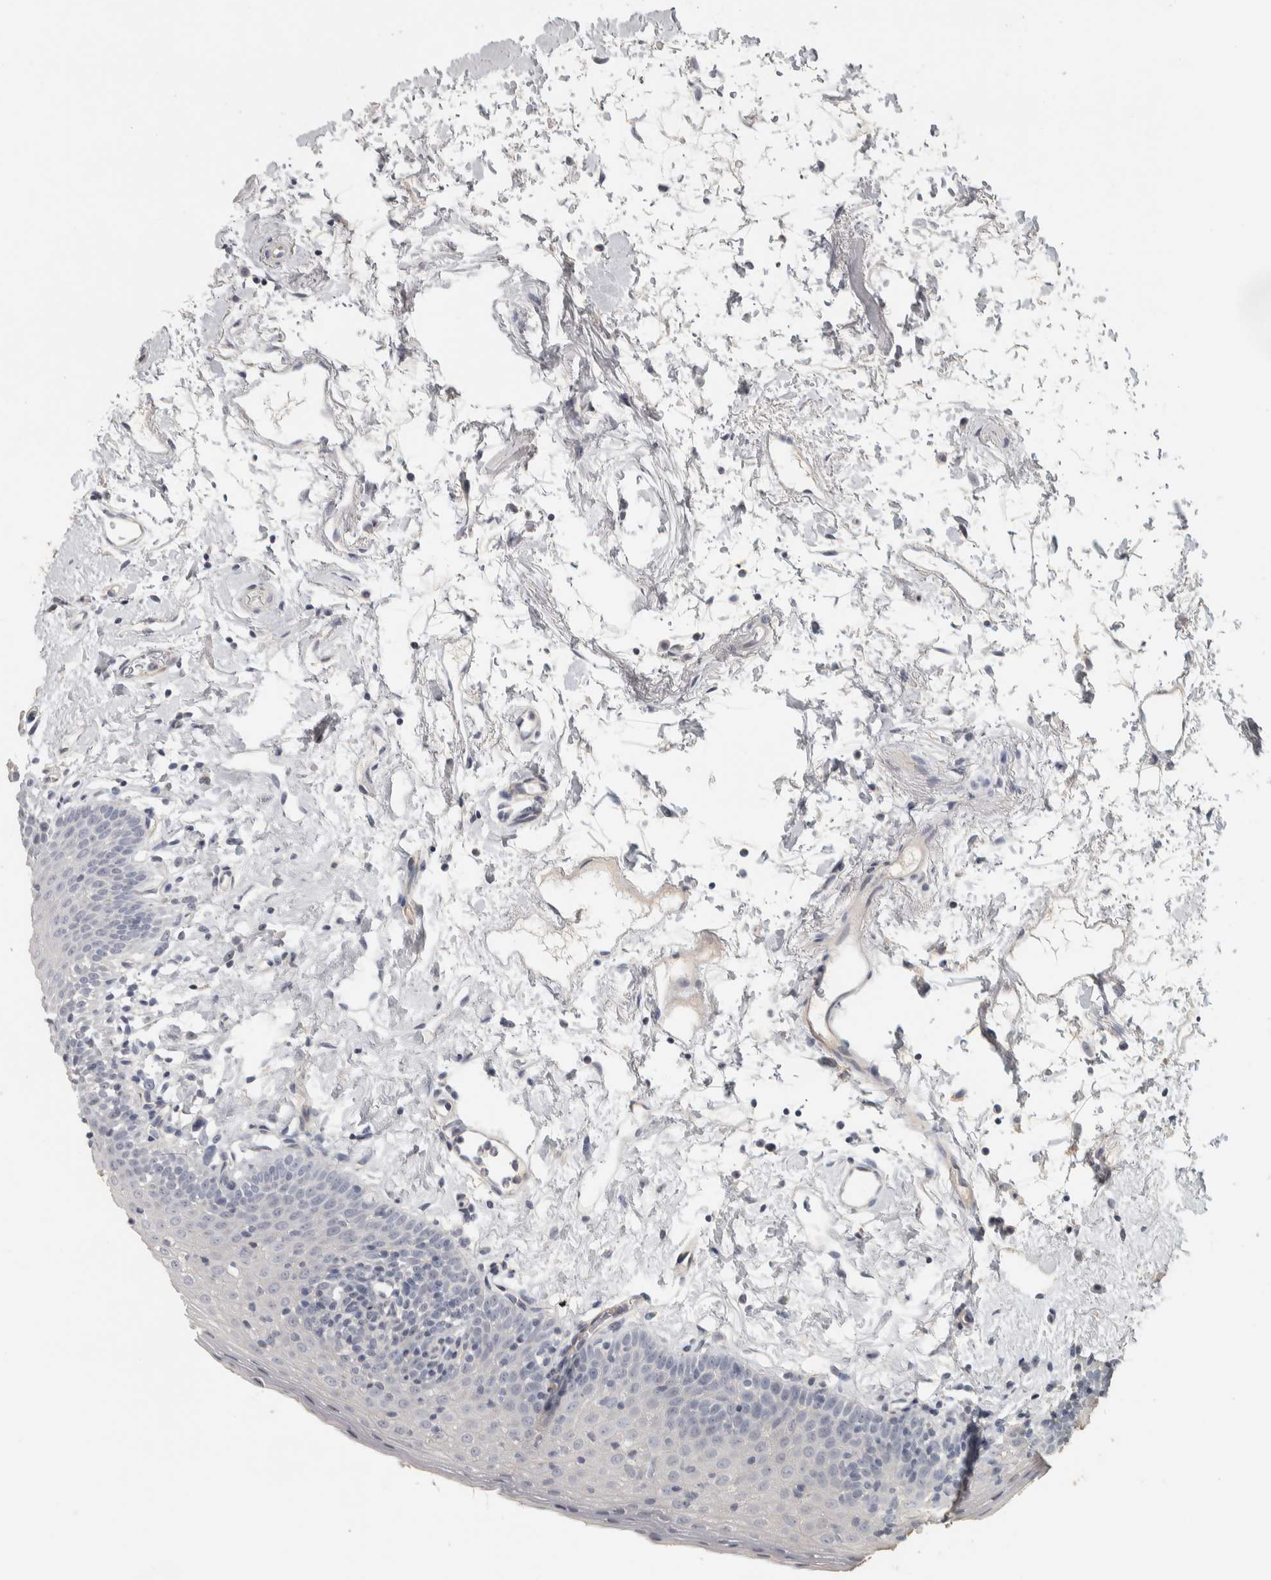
{"staining": {"intensity": "negative", "quantity": "none", "location": "none"}, "tissue": "oral mucosa", "cell_type": "Squamous epithelial cells", "image_type": "normal", "snomed": [{"axis": "morphology", "description": "Normal tissue, NOS"}, {"axis": "topography", "description": "Oral tissue"}], "caption": "Immunohistochemical staining of normal human oral mucosa demonstrates no significant expression in squamous epithelial cells.", "gene": "DCAF10", "patient": {"sex": "male", "age": 66}}